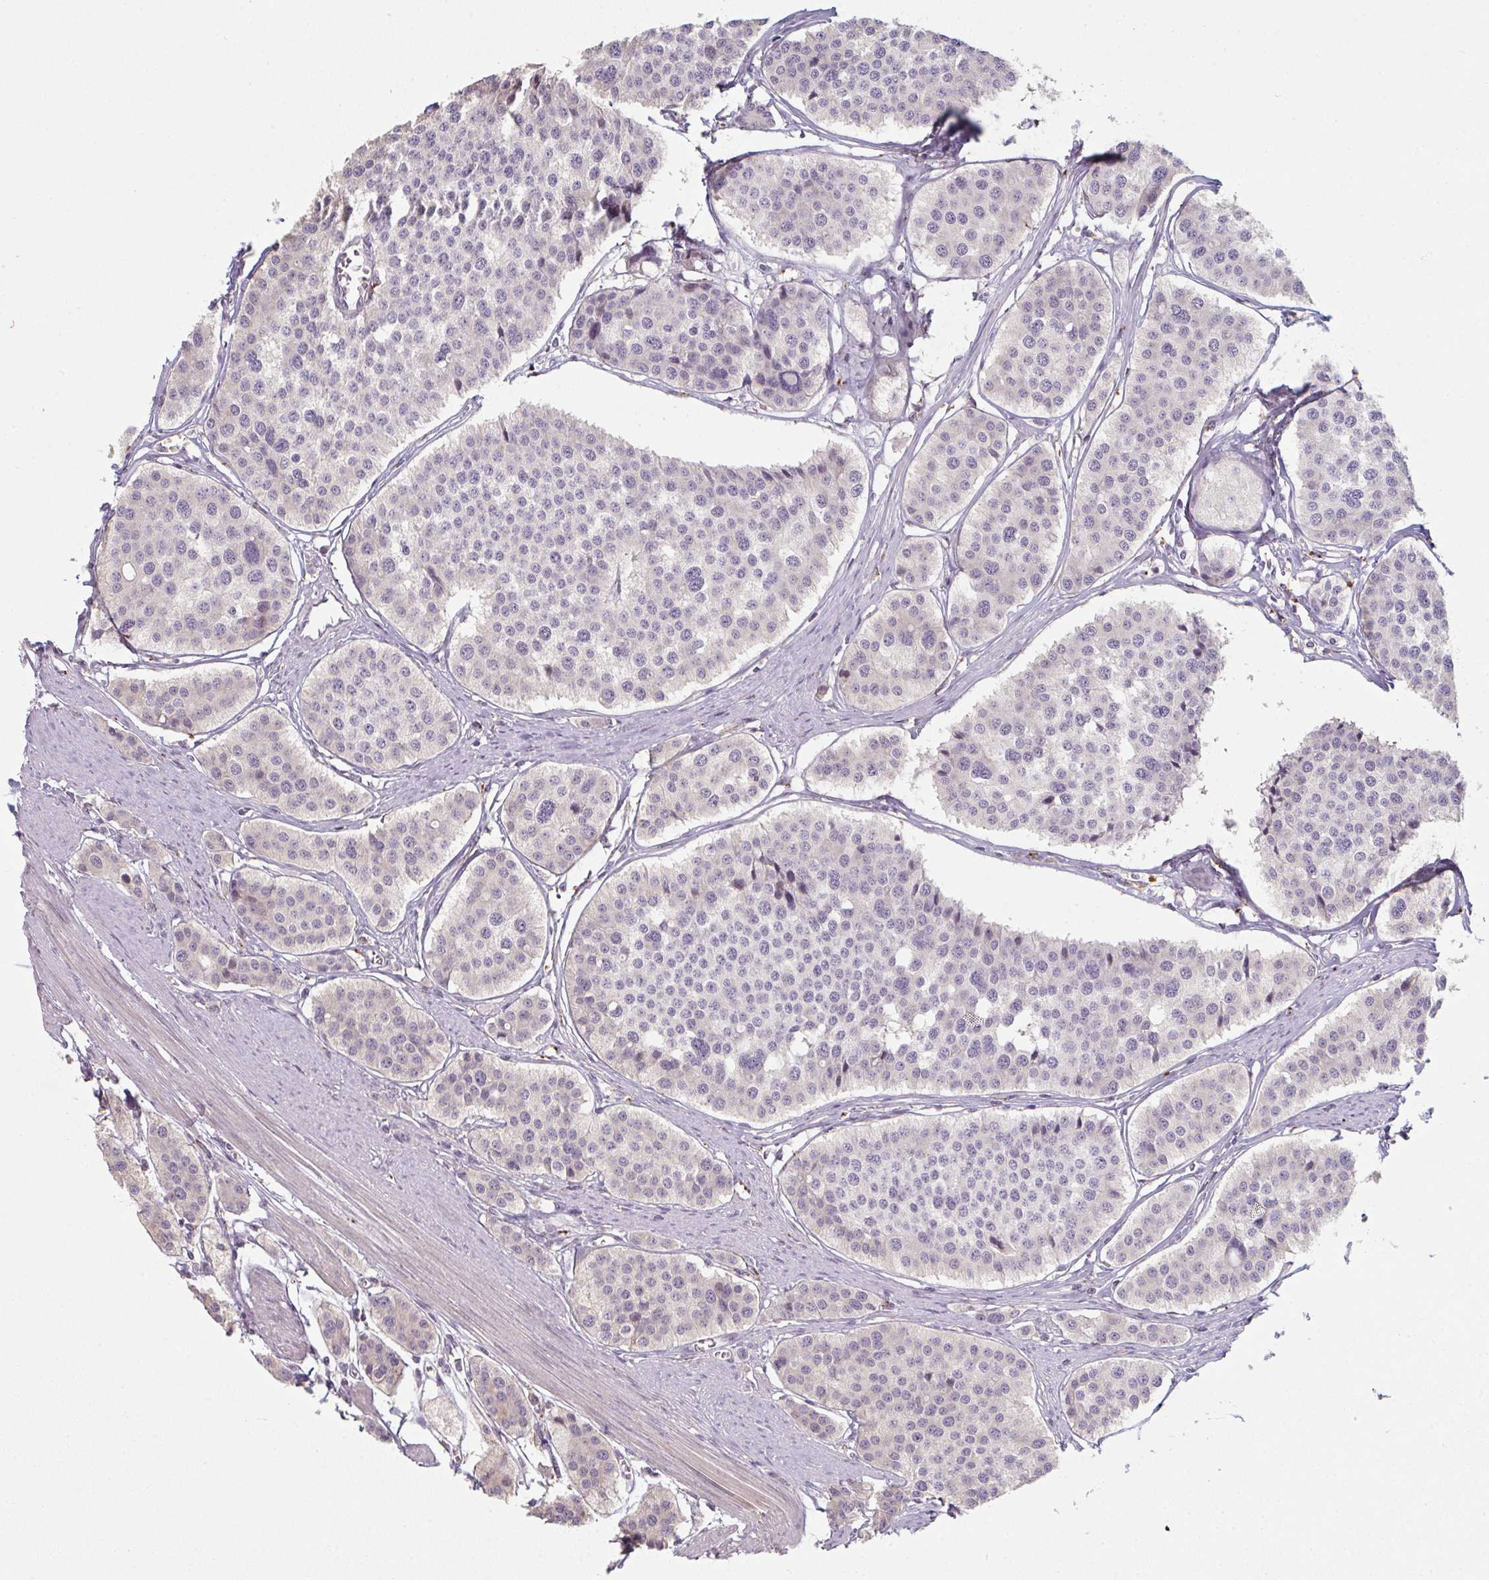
{"staining": {"intensity": "negative", "quantity": "none", "location": "none"}, "tissue": "carcinoid", "cell_type": "Tumor cells", "image_type": "cancer", "snomed": [{"axis": "morphology", "description": "Carcinoid, malignant, NOS"}, {"axis": "topography", "description": "Small intestine"}], "caption": "This image is of malignant carcinoid stained with immunohistochemistry to label a protein in brown with the nuclei are counter-stained blue. There is no positivity in tumor cells.", "gene": "TMEM237", "patient": {"sex": "male", "age": 60}}